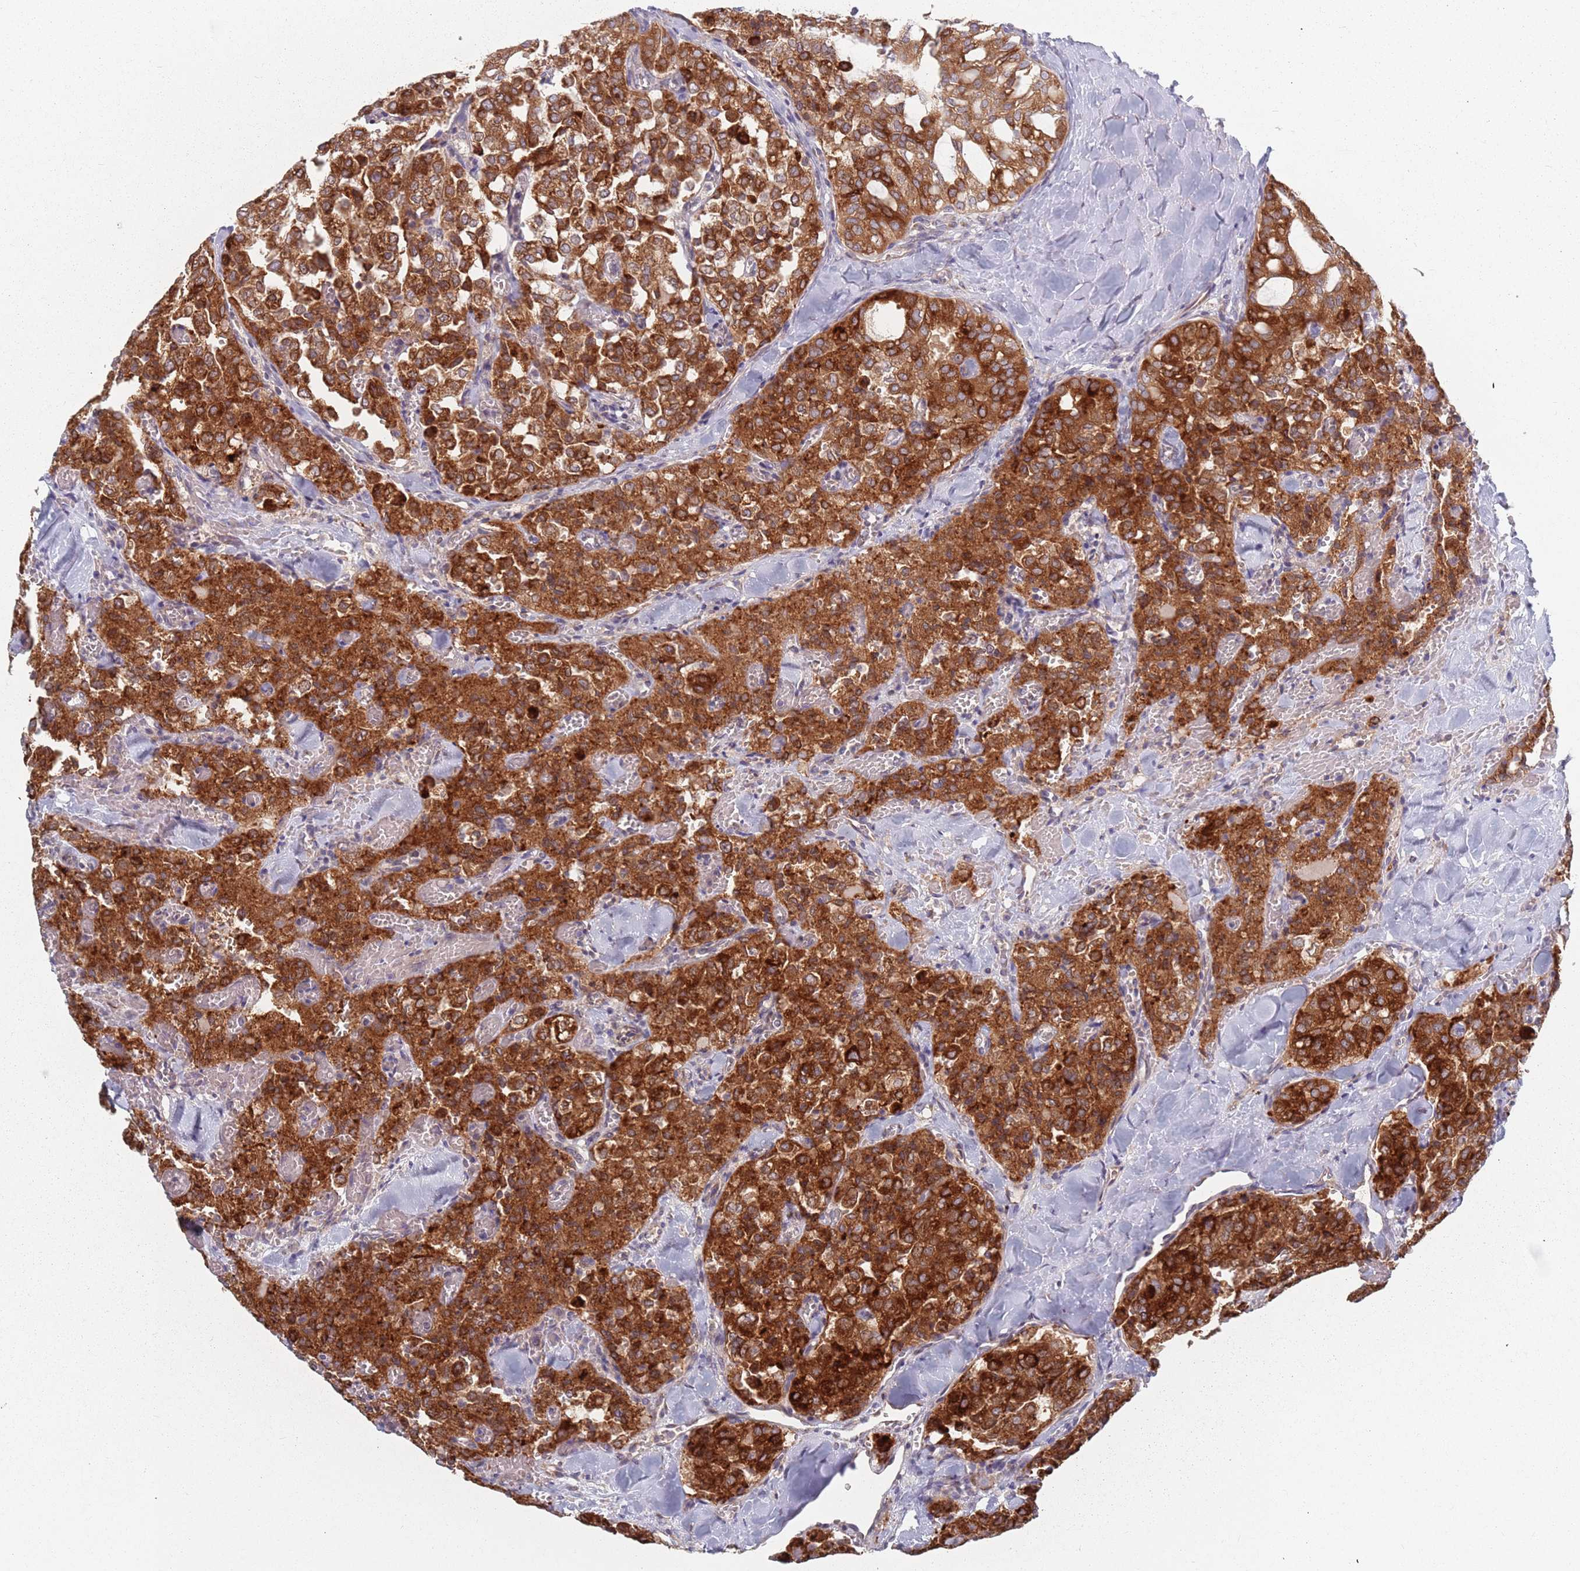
{"staining": {"intensity": "strong", "quantity": ">75%", "location": "cytoplasmic/membranous"}, "tissue": "thyroid cancer", "cell_type": "Tumor cells", "image_type": "cancer", "snomed": [{"axis": "morphology", "description": "Follicular adenoma carcinoma, NOS"}, {"axis": "topography", "description": "Thyroid gland"}], "caption": "Thyroid cancer stained with IHC demonstrates strong cytoplasmic/membranous staining in approximately >75% of tumor cells.", "gene": "ADAL", "patient": {"sex": "male", "age": 75}}